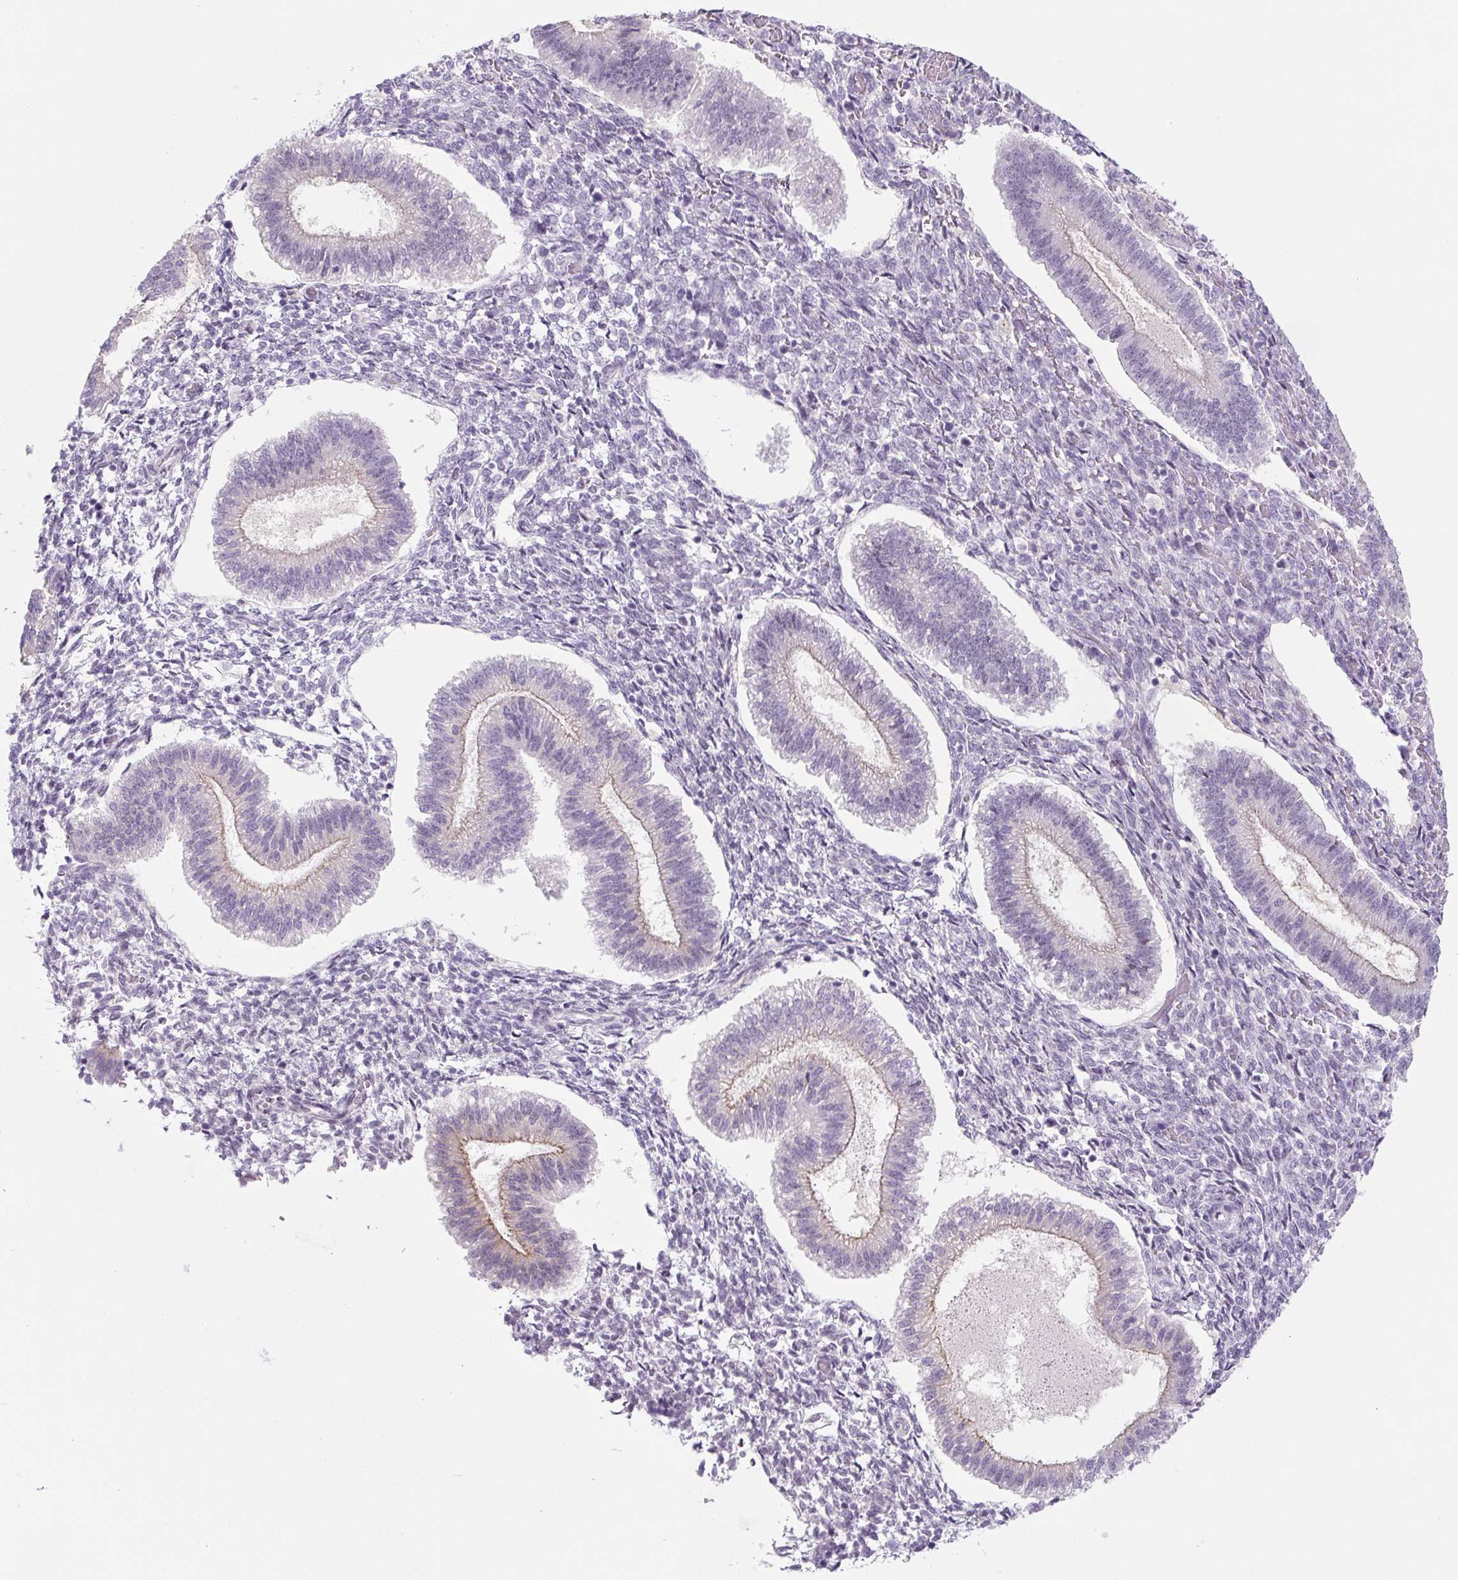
{"staining": {"intensity": "negative", "quantity": "none", "location": "none"}, "tissue": "endometrium", "cell_type": "Cells in endometrial stroma", "image_type": "normal", "snomed": [{"axis": "morphology", "description": "Normal tissue, NOS"}, {"axis": "topography", "description": "Endometrium"}], "caption": "The photomicrograph exhibits no significant expression in cells in endometrial stroma of endometrium.", "gene": "PRM1", "patient": {"sex": "female", "age": 25}}